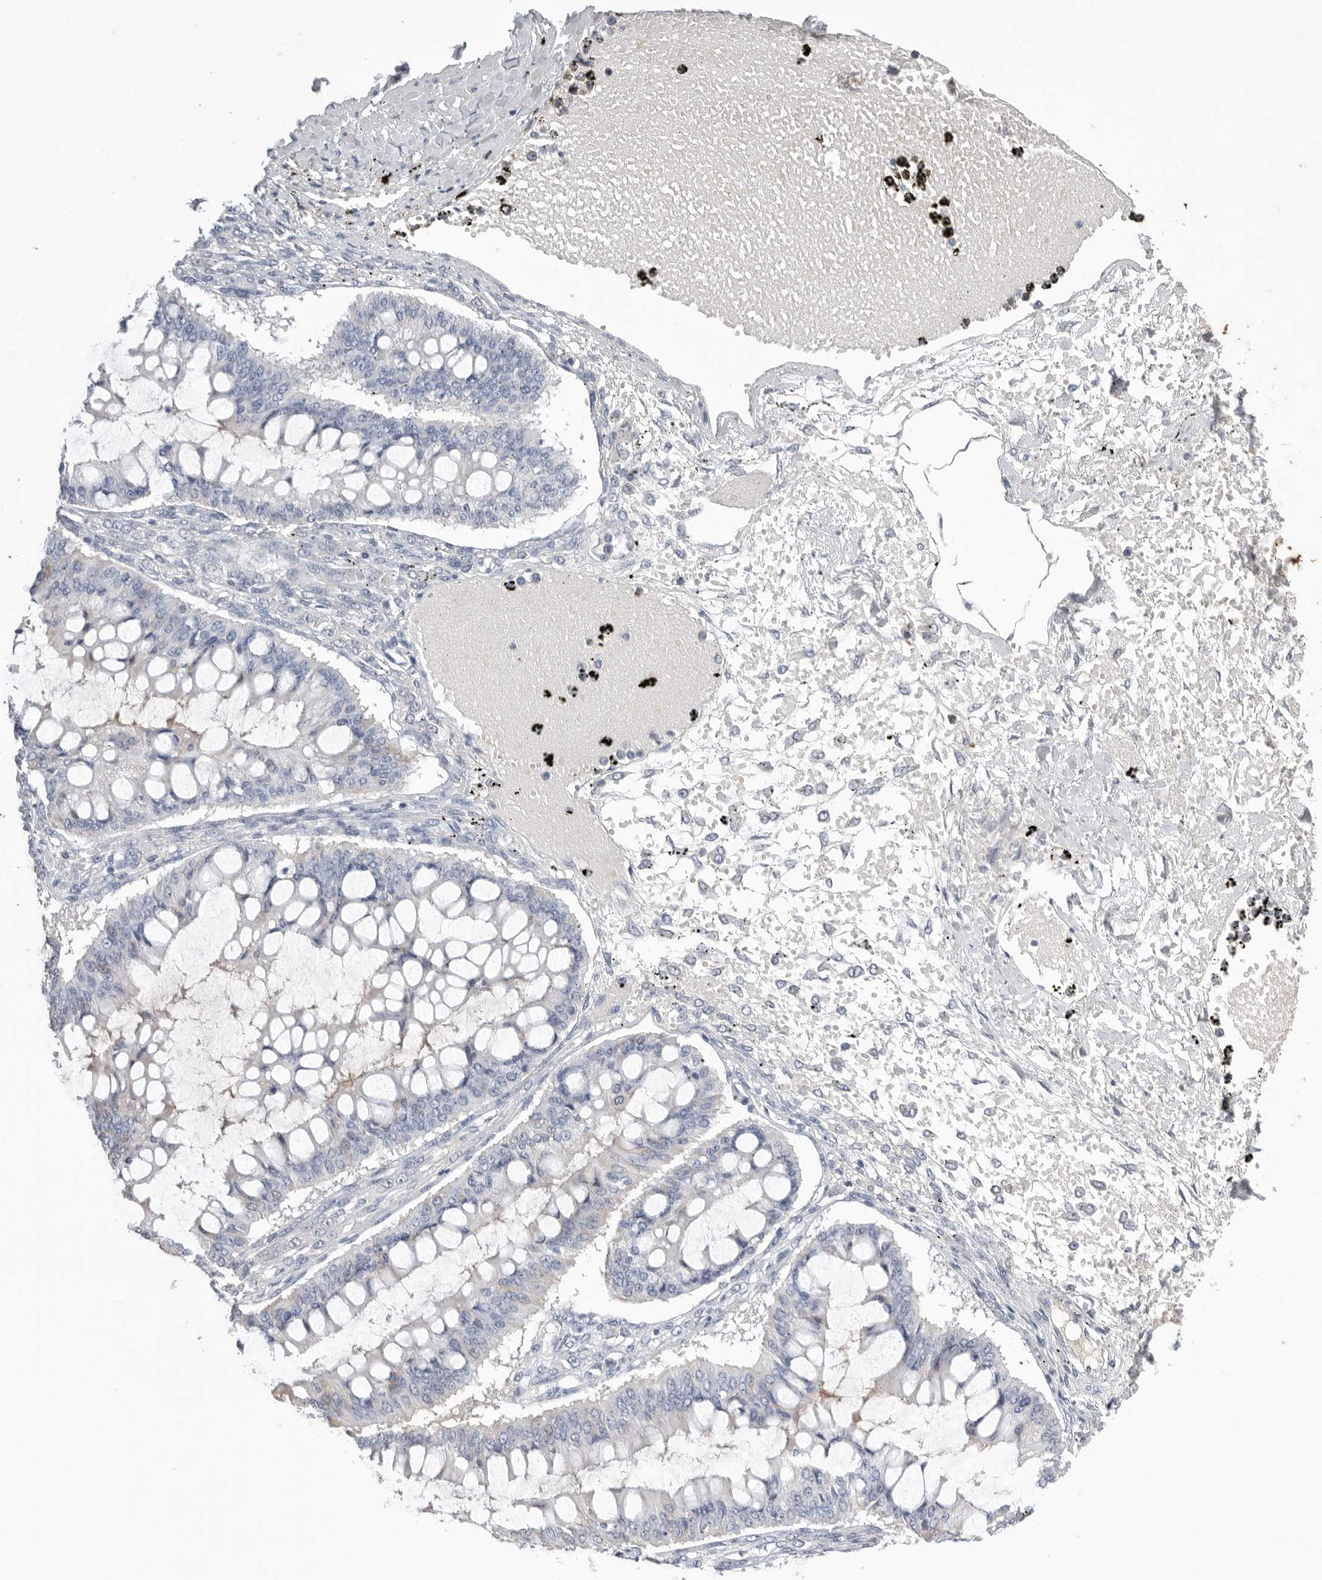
{"staining": {"intensity": "negative", "quantity": "none", "location": "none"}, "tissue": "ovarian cancer", "cell_type": "Tumor cells", "image_type": "cancer", "snomed": [{"axis": "morphology", "description": "Cystadenocarcinoma, mucinous, NOS"}, {"axis": "topography", "description": "Ovary"}], "caption": "DAB immunohistochemical staining of ovarian cancer (mucinous cystadenocarcinoma) reveals no significant positivity in tumor cells.", "gene": "APOA2", "patient": {"sex": "female", "age": 73}}